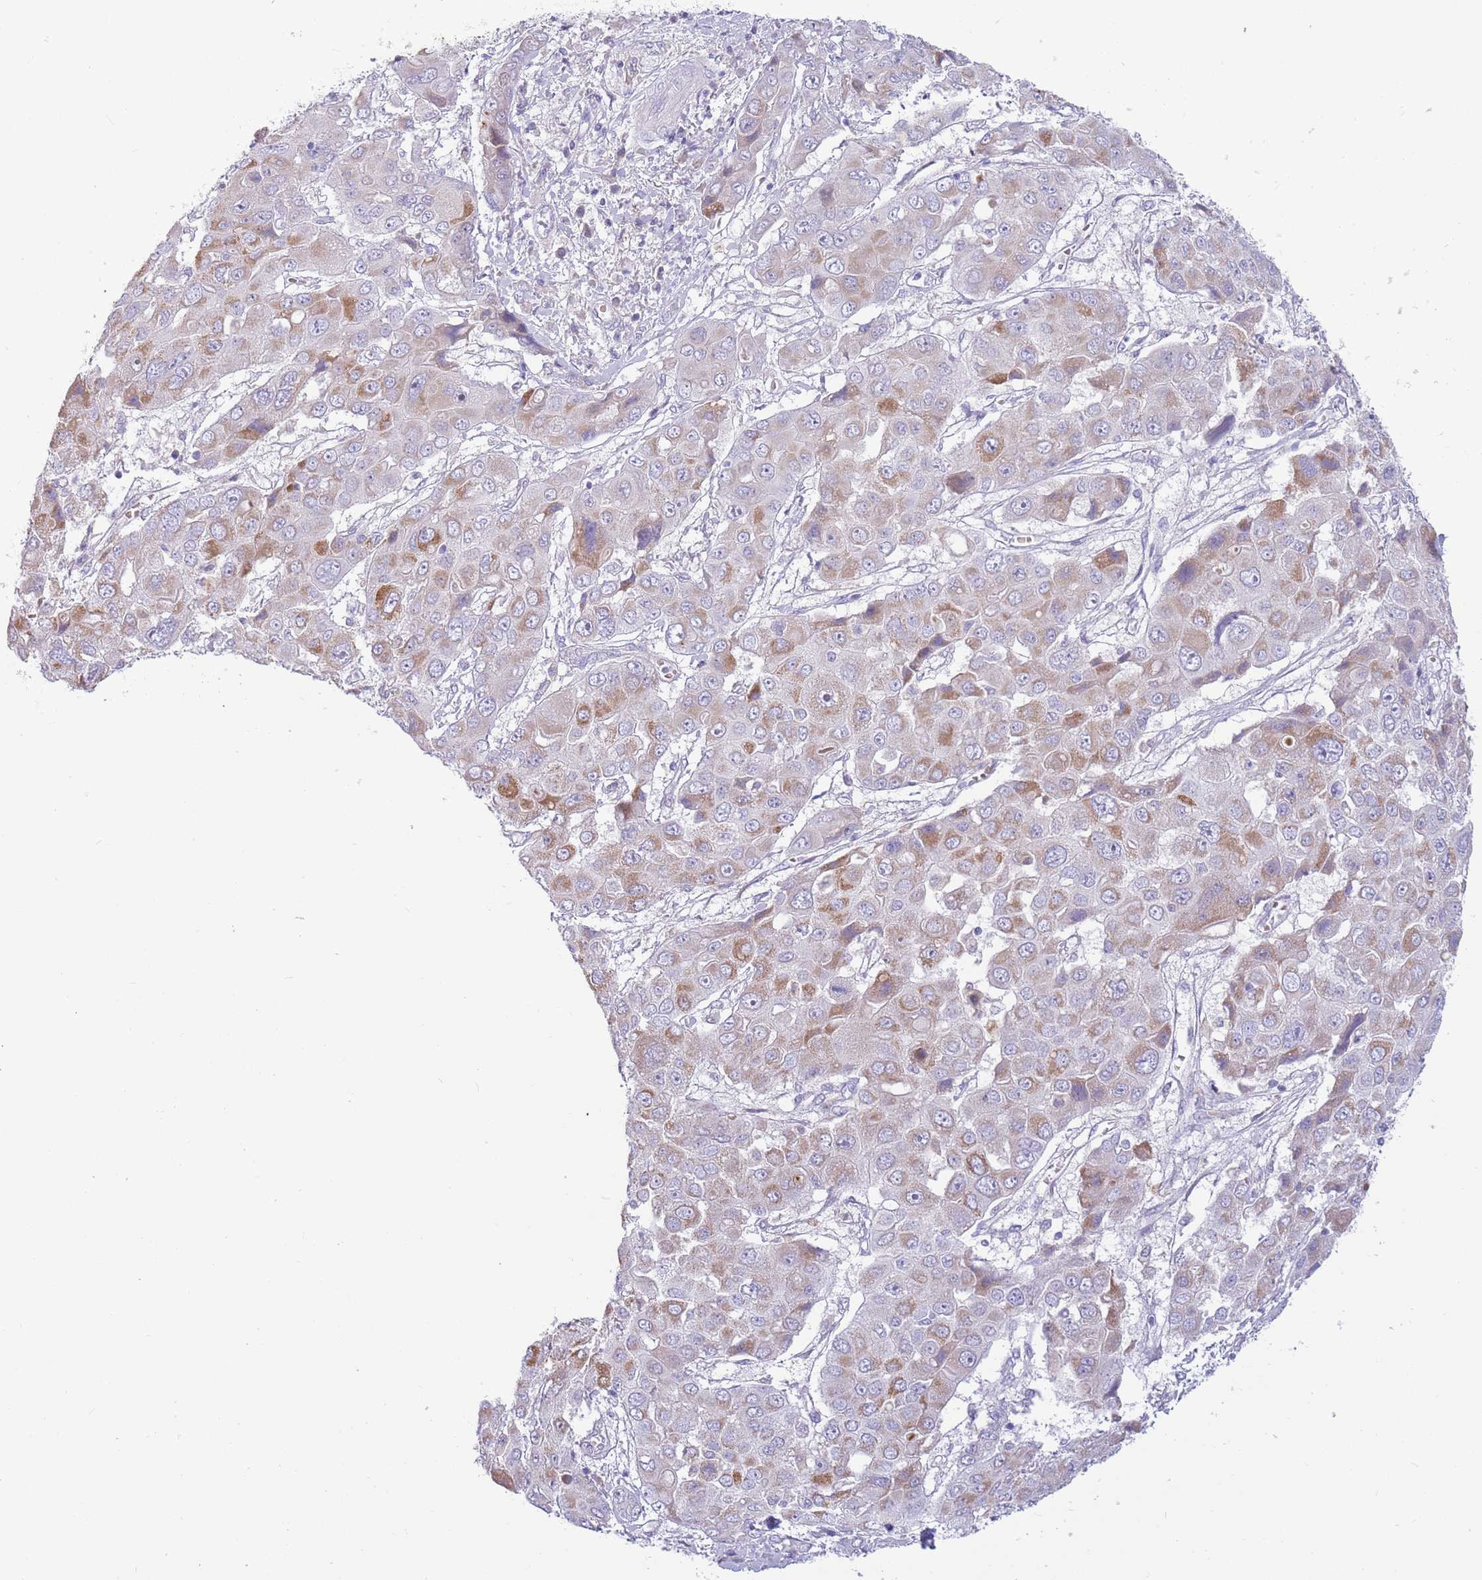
{"staining": {"intensity": "moderate", "quantity": "<25%", "location": "cytoplasmic/membranous"}, "tissue": "liver cancer", "cell_type": "Tumor cells", "image_type": "cancer", "snomed": [{"axis": "morphology", "description": "Cholangiocarcinoma"}, {"axis": "topography", "description": "Liver"}], "caption": "Protein positivity by immunohistochemistry (IHC) demonstrates moderate cytoplasmic/membranous staining in approximately <25% of tumor cells in liver cholangiocarcinoma.", "gene": "DDHD1", "patient": {"sex": "male", "age": 67}}